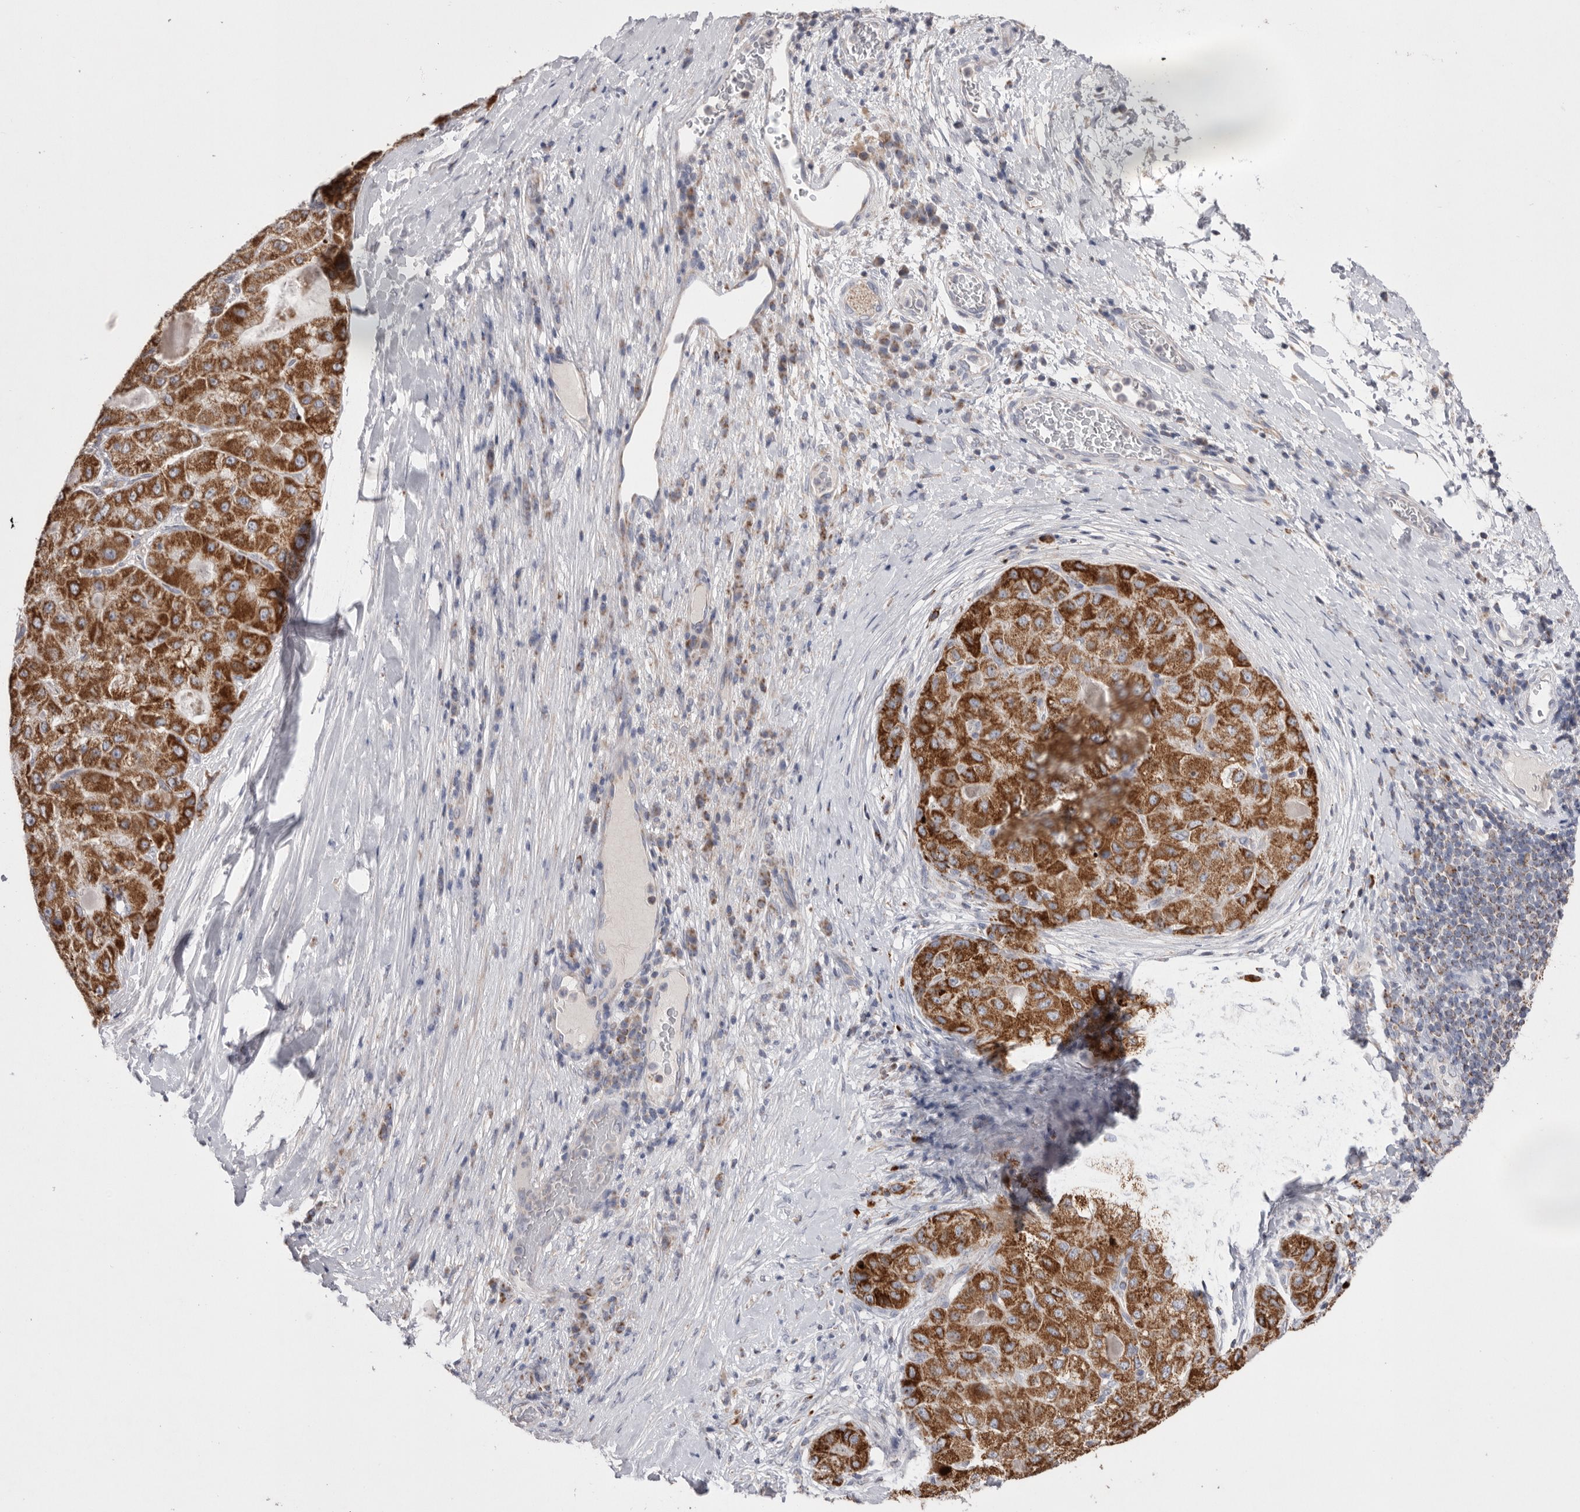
{"staining": {"intensity": "strong", "quantity": ">75%", "location": "cytoplasmic/membranous"}, "tissue": "liver cancer", "cell_type": "Tumor cells", "image_type": "cancer", "snomed": [{"axis": "morphology", "description": "Carcinoma, Hepatocellular, NOS"}, {"axis": "topography", "description": "Liver"}], "caption": "A micrograph showing strong cytoplasmic/membranous expression in approximately >75% of tumor cells in liver hepatocellular carcinoma, as visualized by brown immunohistochemical staining.", "gene": "VDAC3", "patient": {"sex": "male", "age": 80}}